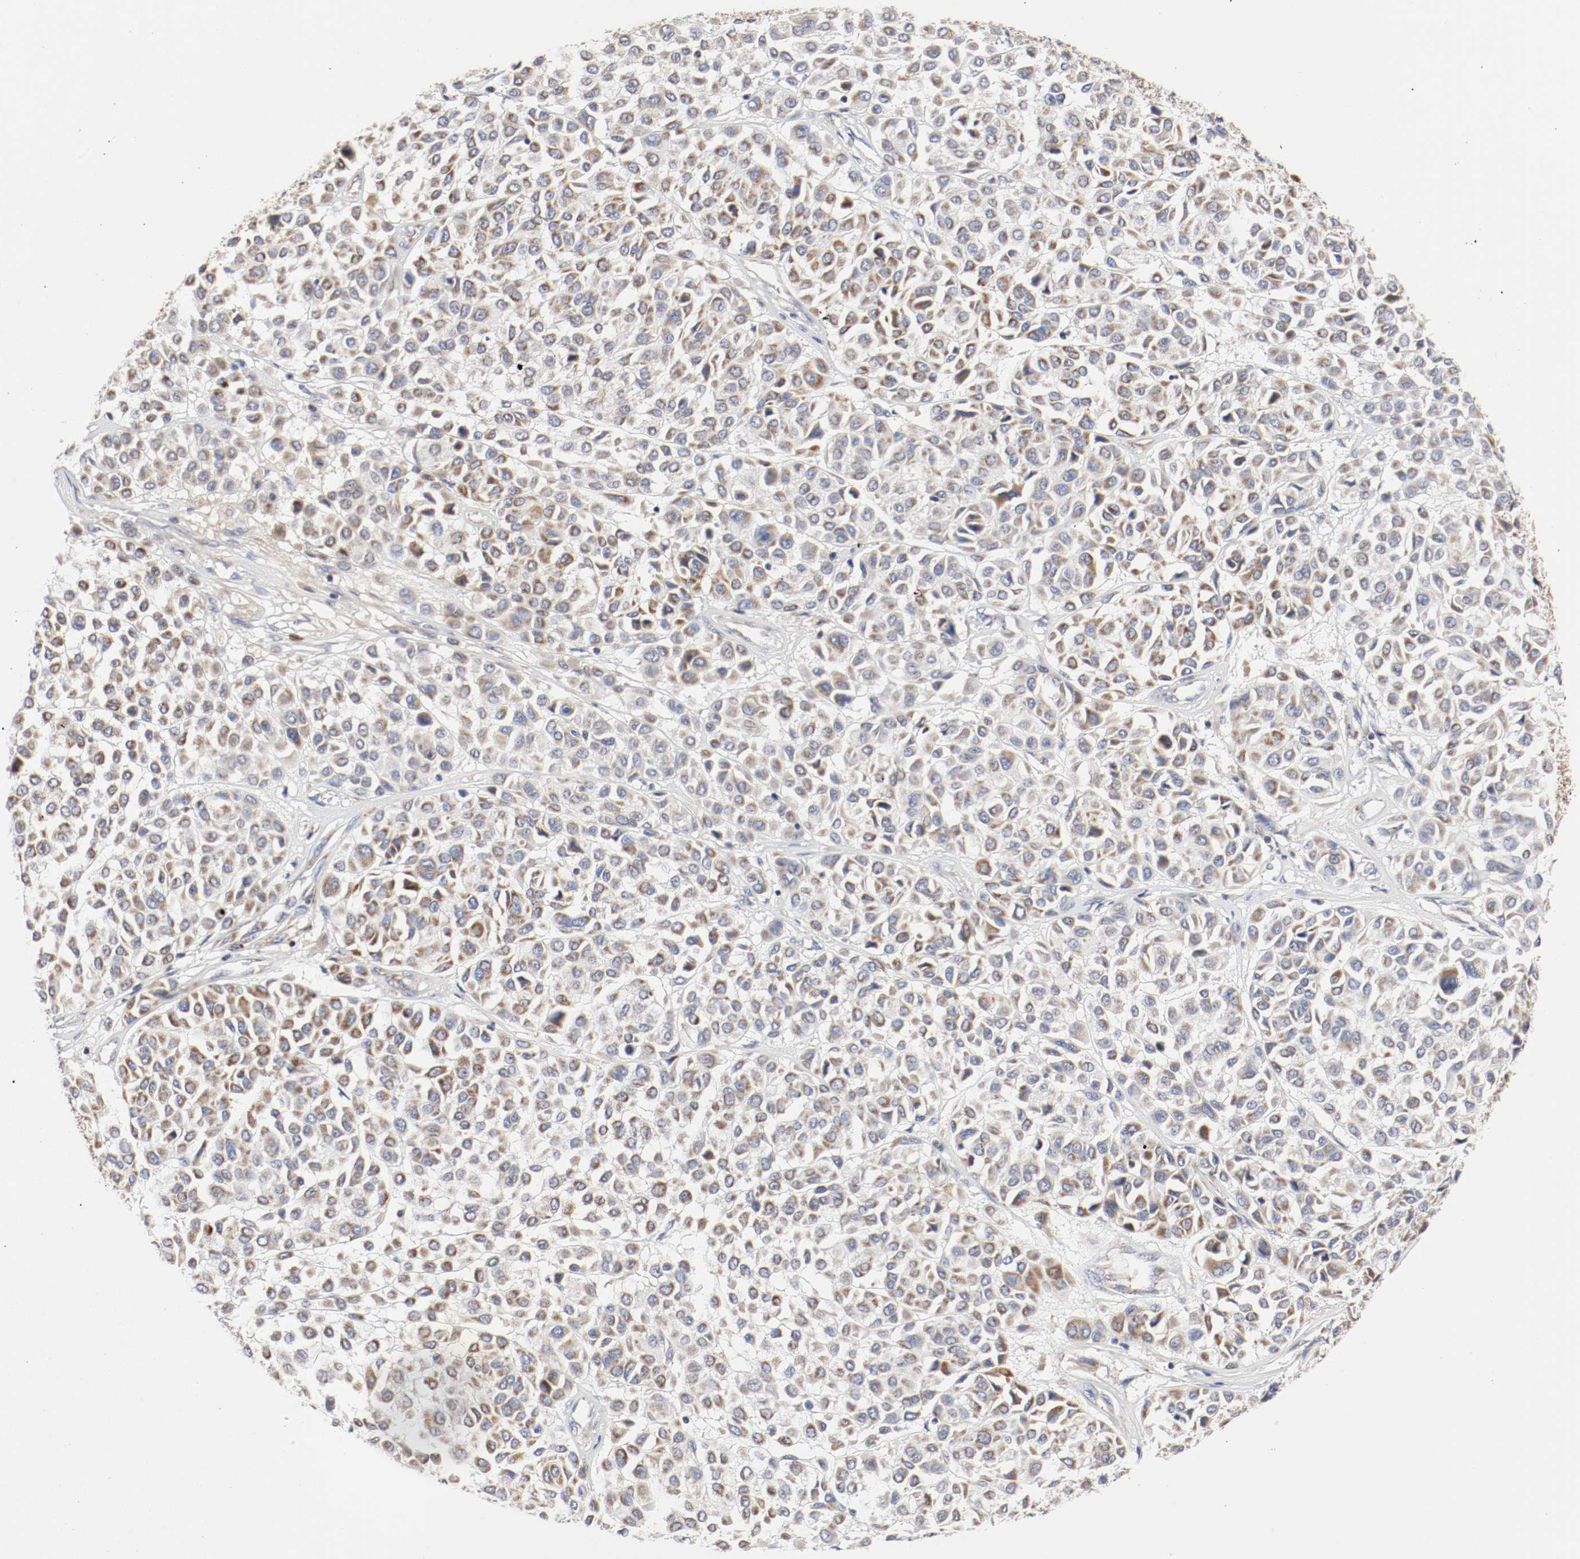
{"staining": {"intensity": "moderate", "quantity": ">75%", "location": "cytoplasmic/membranous"}, "tissue": "melanoma", "cell_type": "Tumor cells", "image_type": "cancer", "snomed": [{"axis": "morphology", "description": "Malignant melanoma, Metastatic site"}, {"axis": "topography", "description": "Soft tissue"}], "caption": "Brown immunohistochemical staining in human melanoma shows moderate cytoplasmic/membranous expression in about >75% of tumor cells.", "gene": "AFG3L2", "patient": {"sex": "male", "age": 41}}